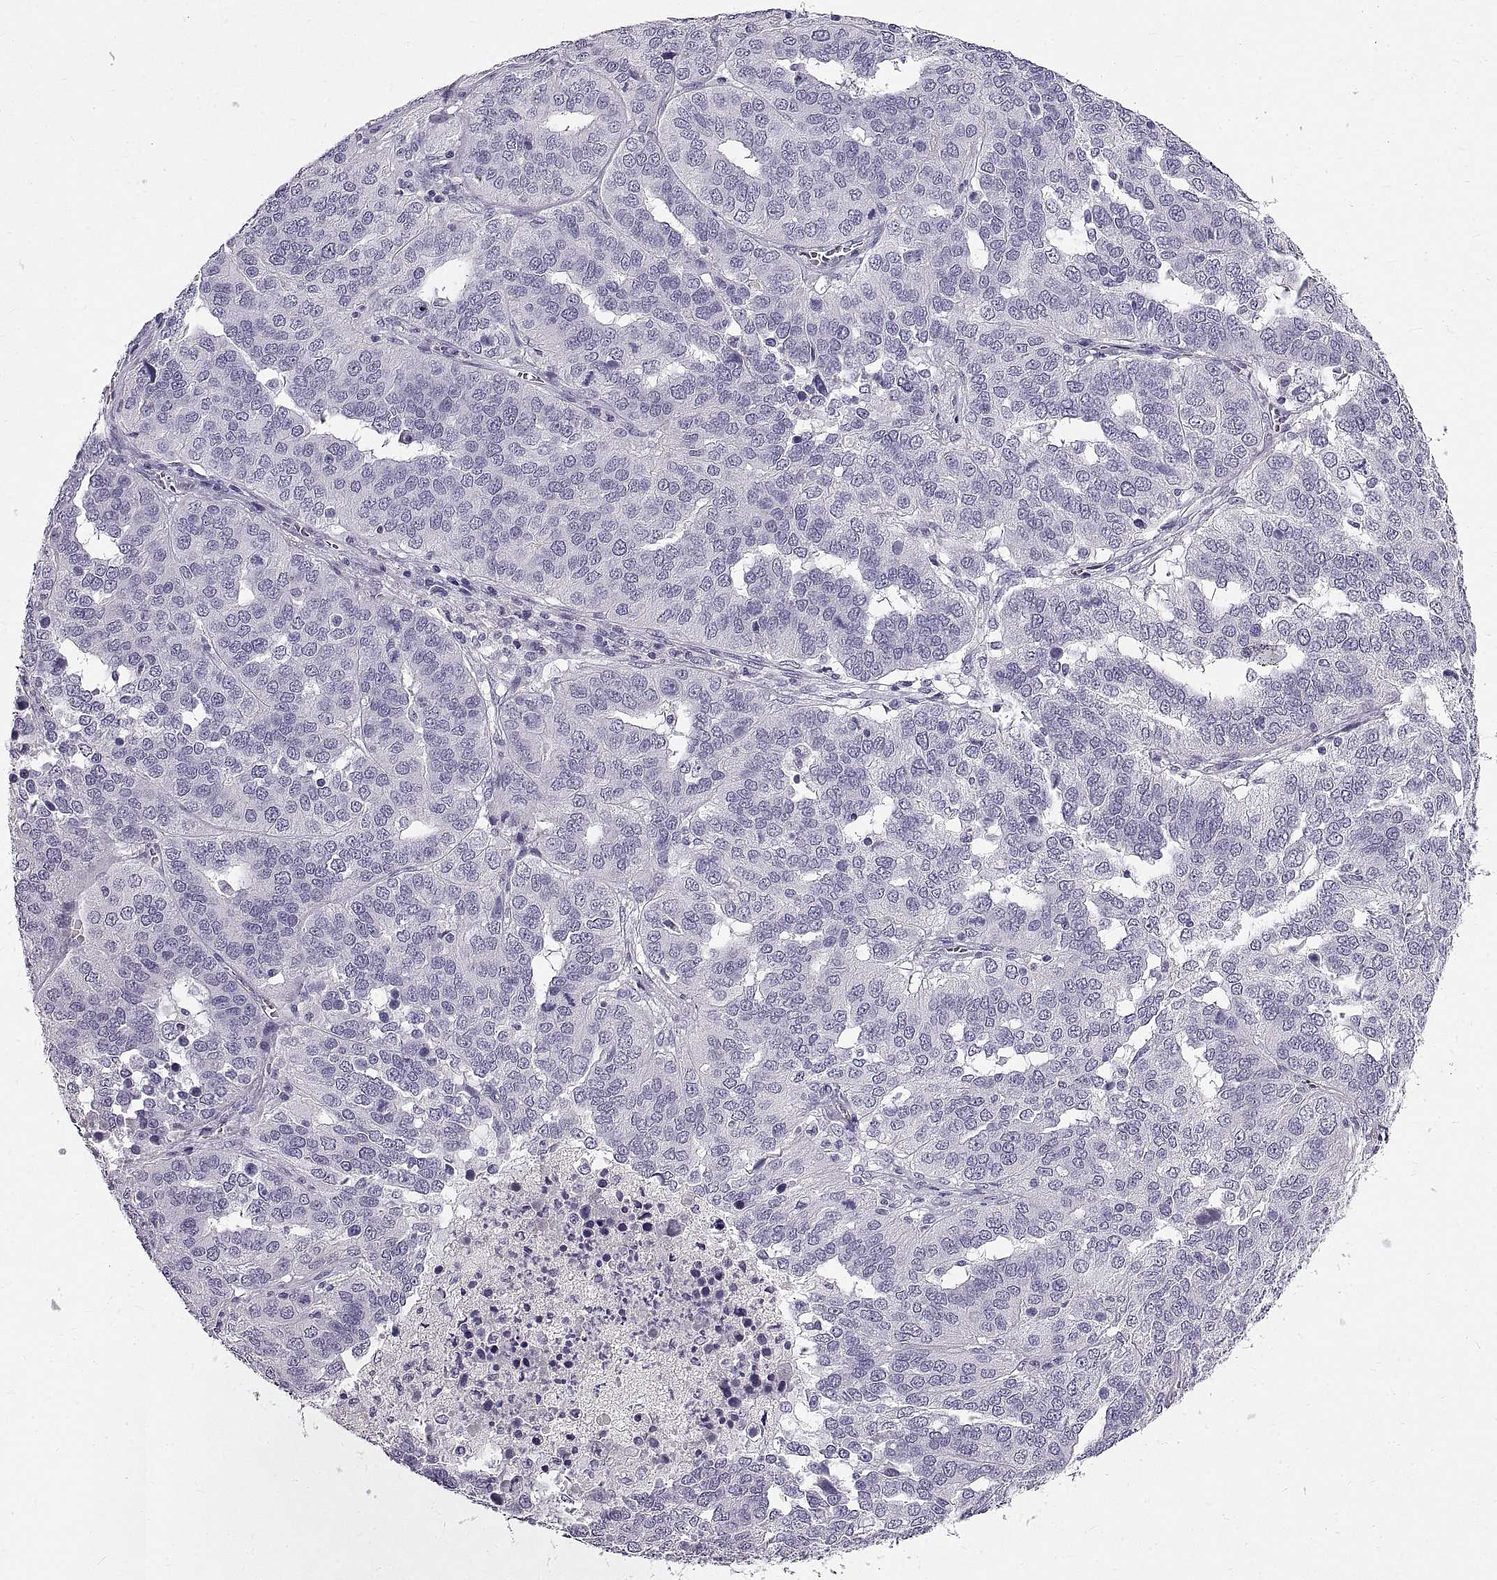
{"staining": {"intensity": "negative", "quantity": "none", "location": "none"}, "tissue": "ovarian cancer", "cell_type": "Tumor cells", "image_type": "cancer", "snomed": [{"axis": "morphology", "description": "Carcinoma, endometroid"}, {"axis": "topography", "description": "Soft tissue"}, {"axis": "topography", "description": "Ovary"}], "caption": "An immunohistochemistry (IHC) photomicrograph of endometroid carcinoma (ovarian) is shown. There is no staining in tumor cells of endometroid carcinoma (ovarian).", "gene": "WFDC8", "patient": {"sex": "female", "age": 52}}